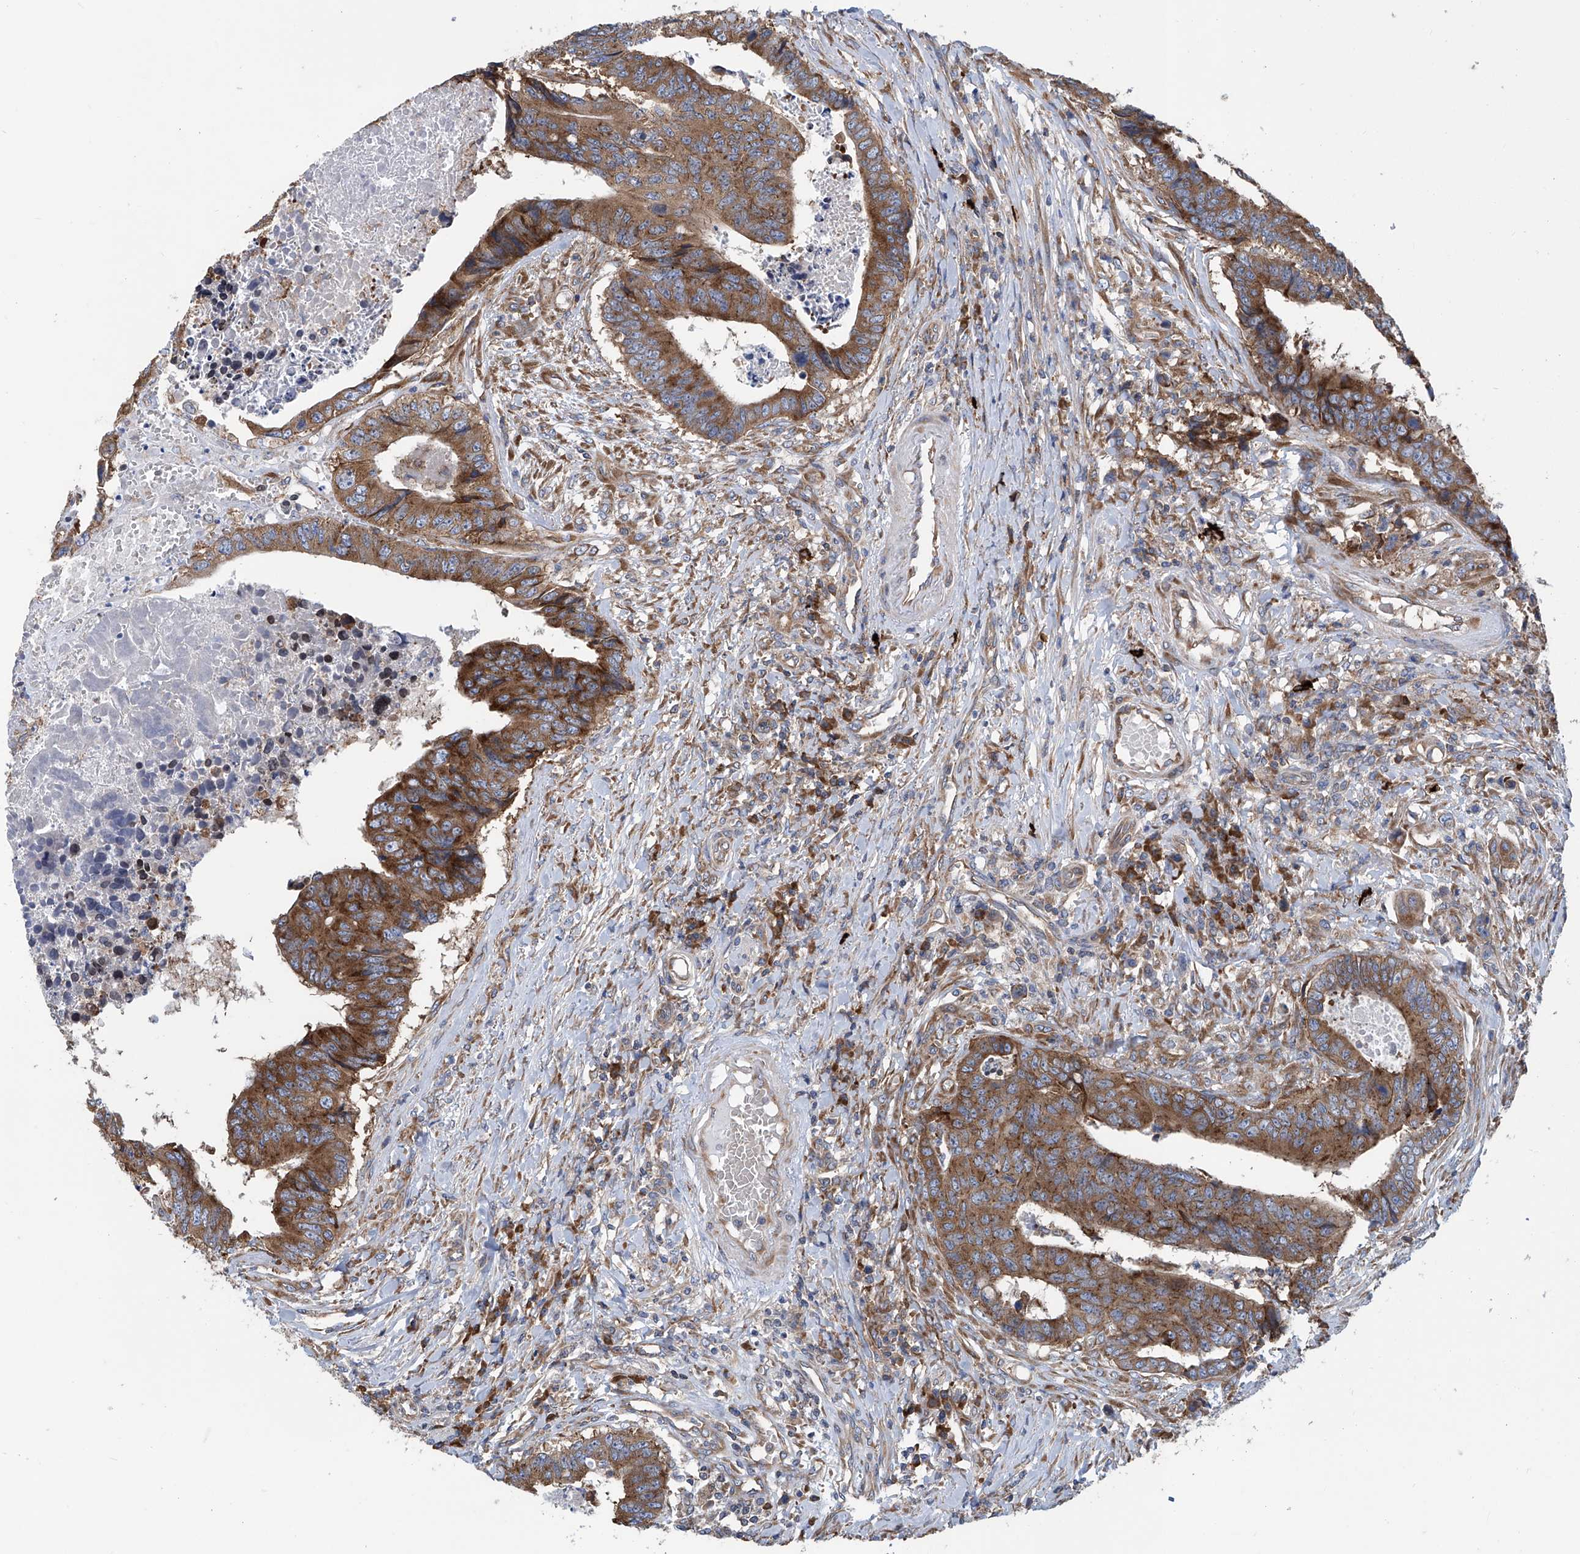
{"staining": {"intensity": "strong", "quantity": ">75%", "location": "cytoplasmic/membranous"}, "tissue": "colorectal cancer", "cell_type": "Tumor cells", "image_type": "cancer", "snomed": [{"axis": "morphology", "description": "Adenocarcinoma, NOS"}, {"axis": "topography", "description": "Rectum"}], "caption": "Immunohistochemistry (DAB (3,3'-diaminobenzidine)) staining of colorectal cancer shows strong cytoplasmic/membranous protein expression in about >75% of tumor cells.", "gene": "SENP2", "patient": {"sex": "male", "age": 84}}